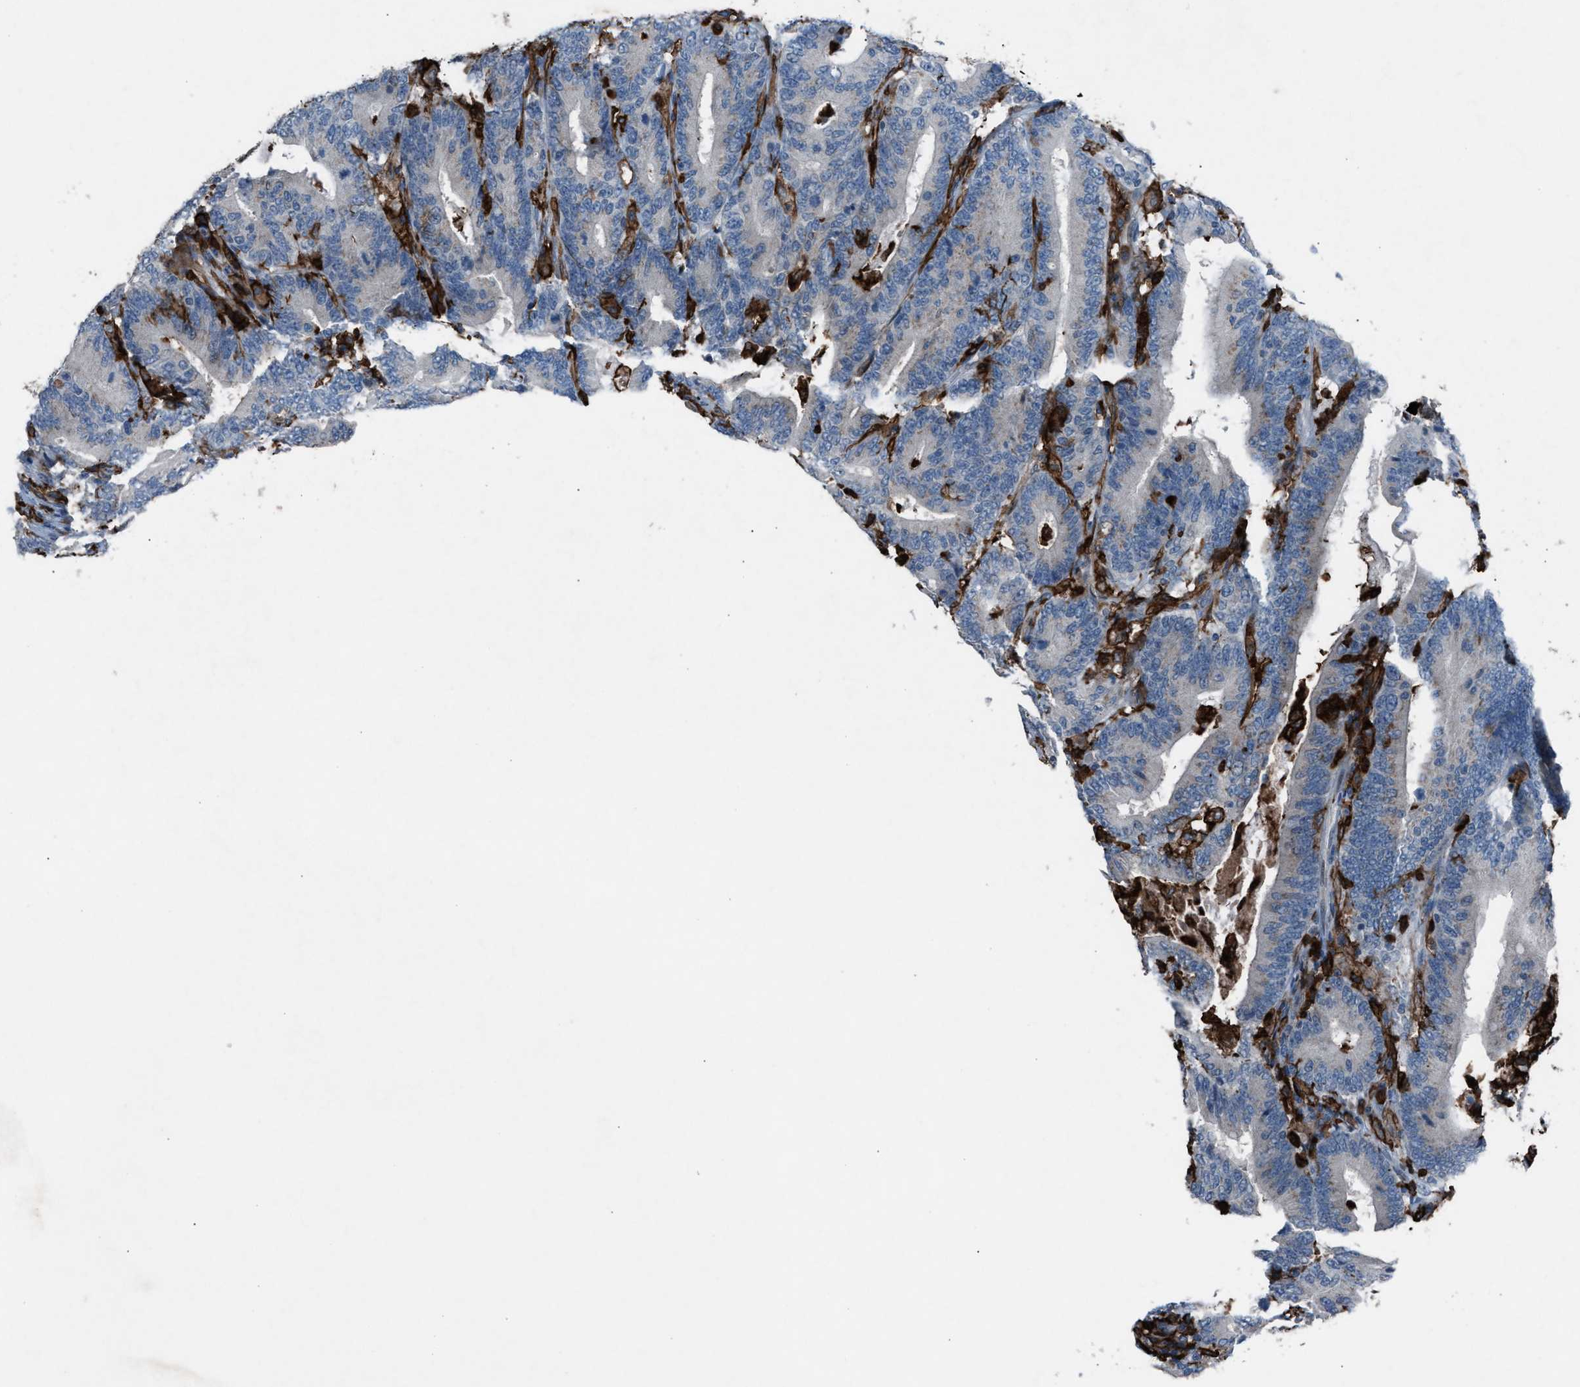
{"staining": {"intensity": "negative", "quantity": "none", "location": "none"}, "tissue": "colorectal cancer", "cell_type": "Tumor cells", "image_type": "cancer", "snomed": [{"axis": "morphology", "description": "Adenocarcinoma, NOS"}, {"axis": "topography", "description": "Colon"}], "caption": "DAB immunohistochemical staining of colorectal adenocarcinoma exhibits no significant expression in tumor cells. Nuclei are stained in blue.", "gene": "FCER1G", "patient": {"sex": "female", "age": 66}}